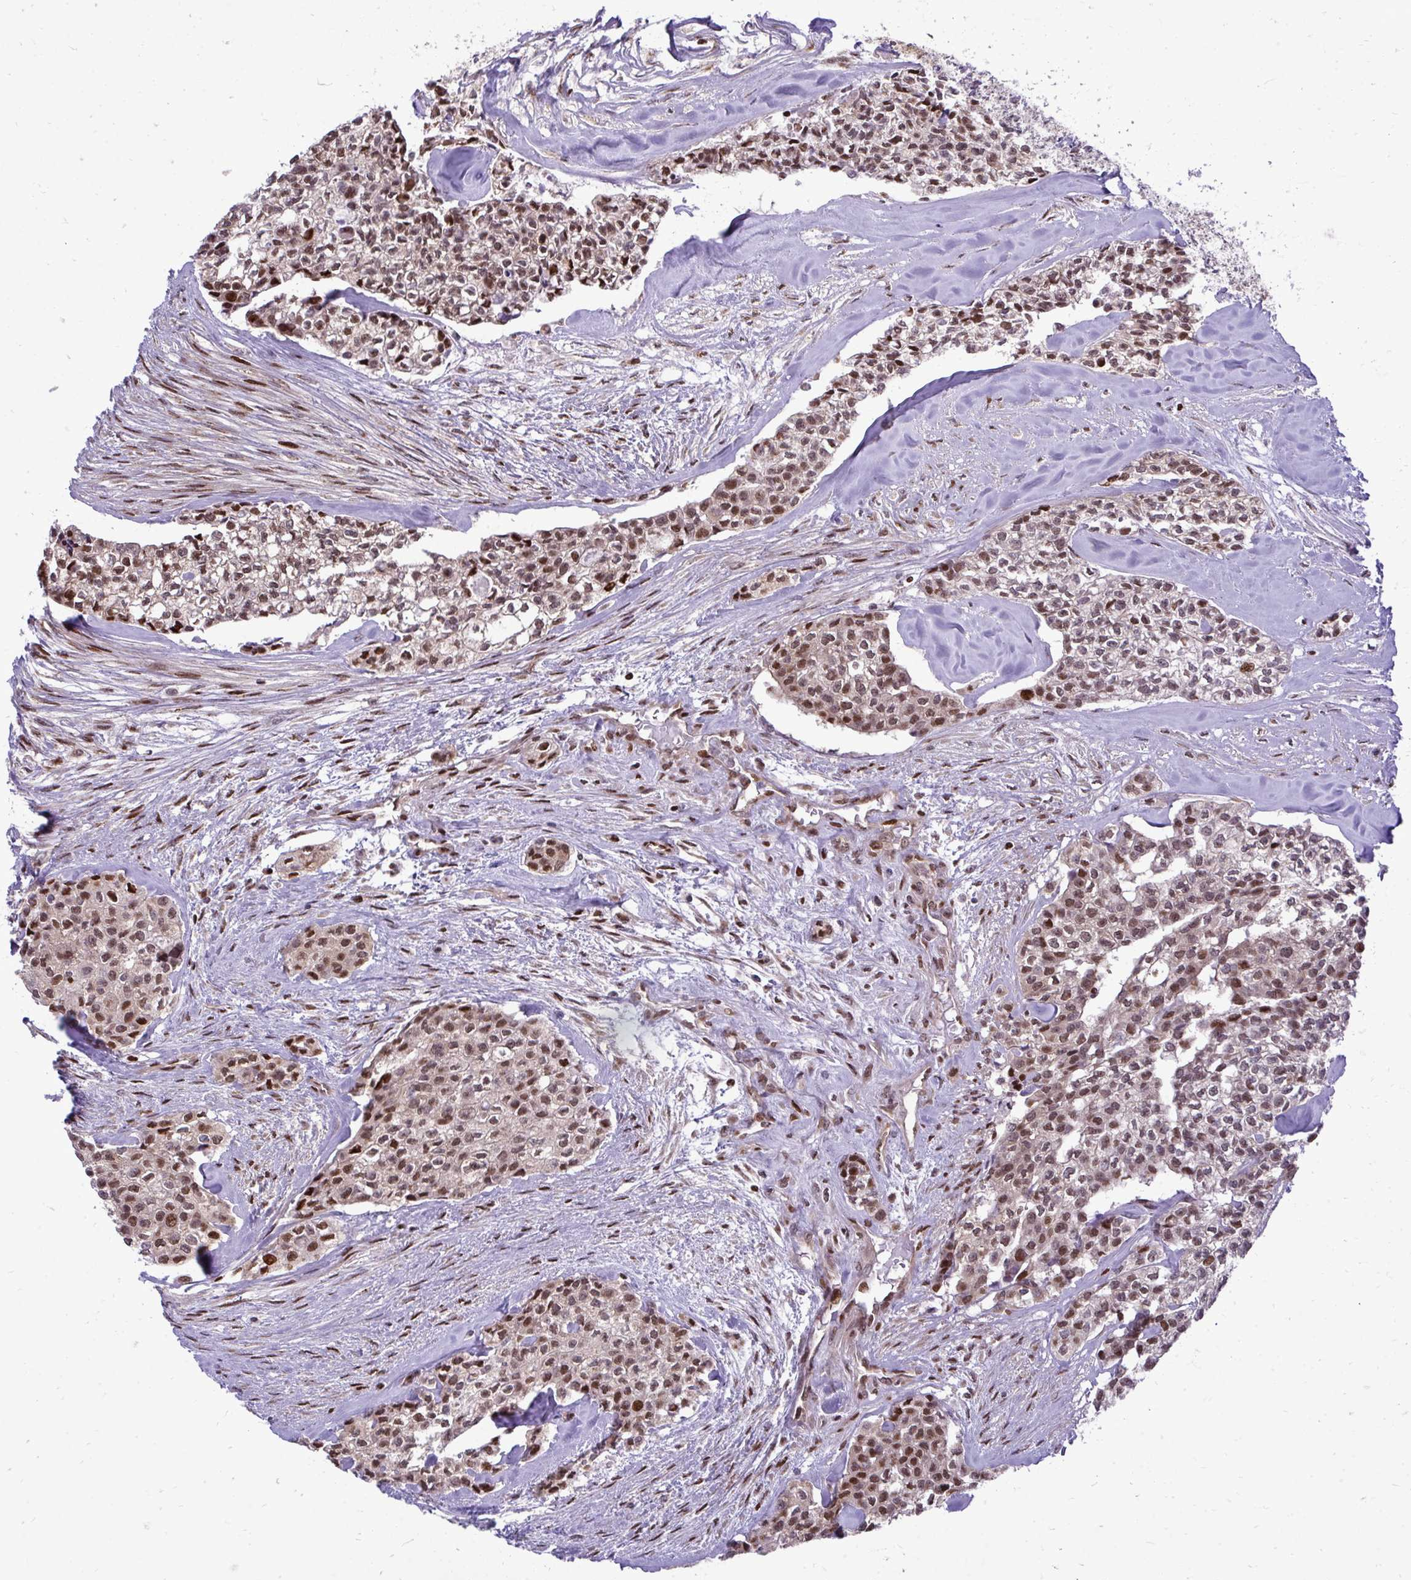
{"staining": {"intensity": "moderate", "quantity": ">75%", "location": "nuclear"}, "tissue": "head and neck cancer", "cell_type": "Tumor cells", "image_type": "cancer", "snomed": [{"axis": "morphology", "description": "Adenocarcinoma, NOS"}, {"axis": "topography", "description": "Head-Neck"}], "caption": "Head and neck adenocarcinoma stained with a brown dye displays moderate nuclear positive expression in approximately >75% of tumor cells.", "gene": "PIGY", "patient": {"sex": "male", "age": 81}}